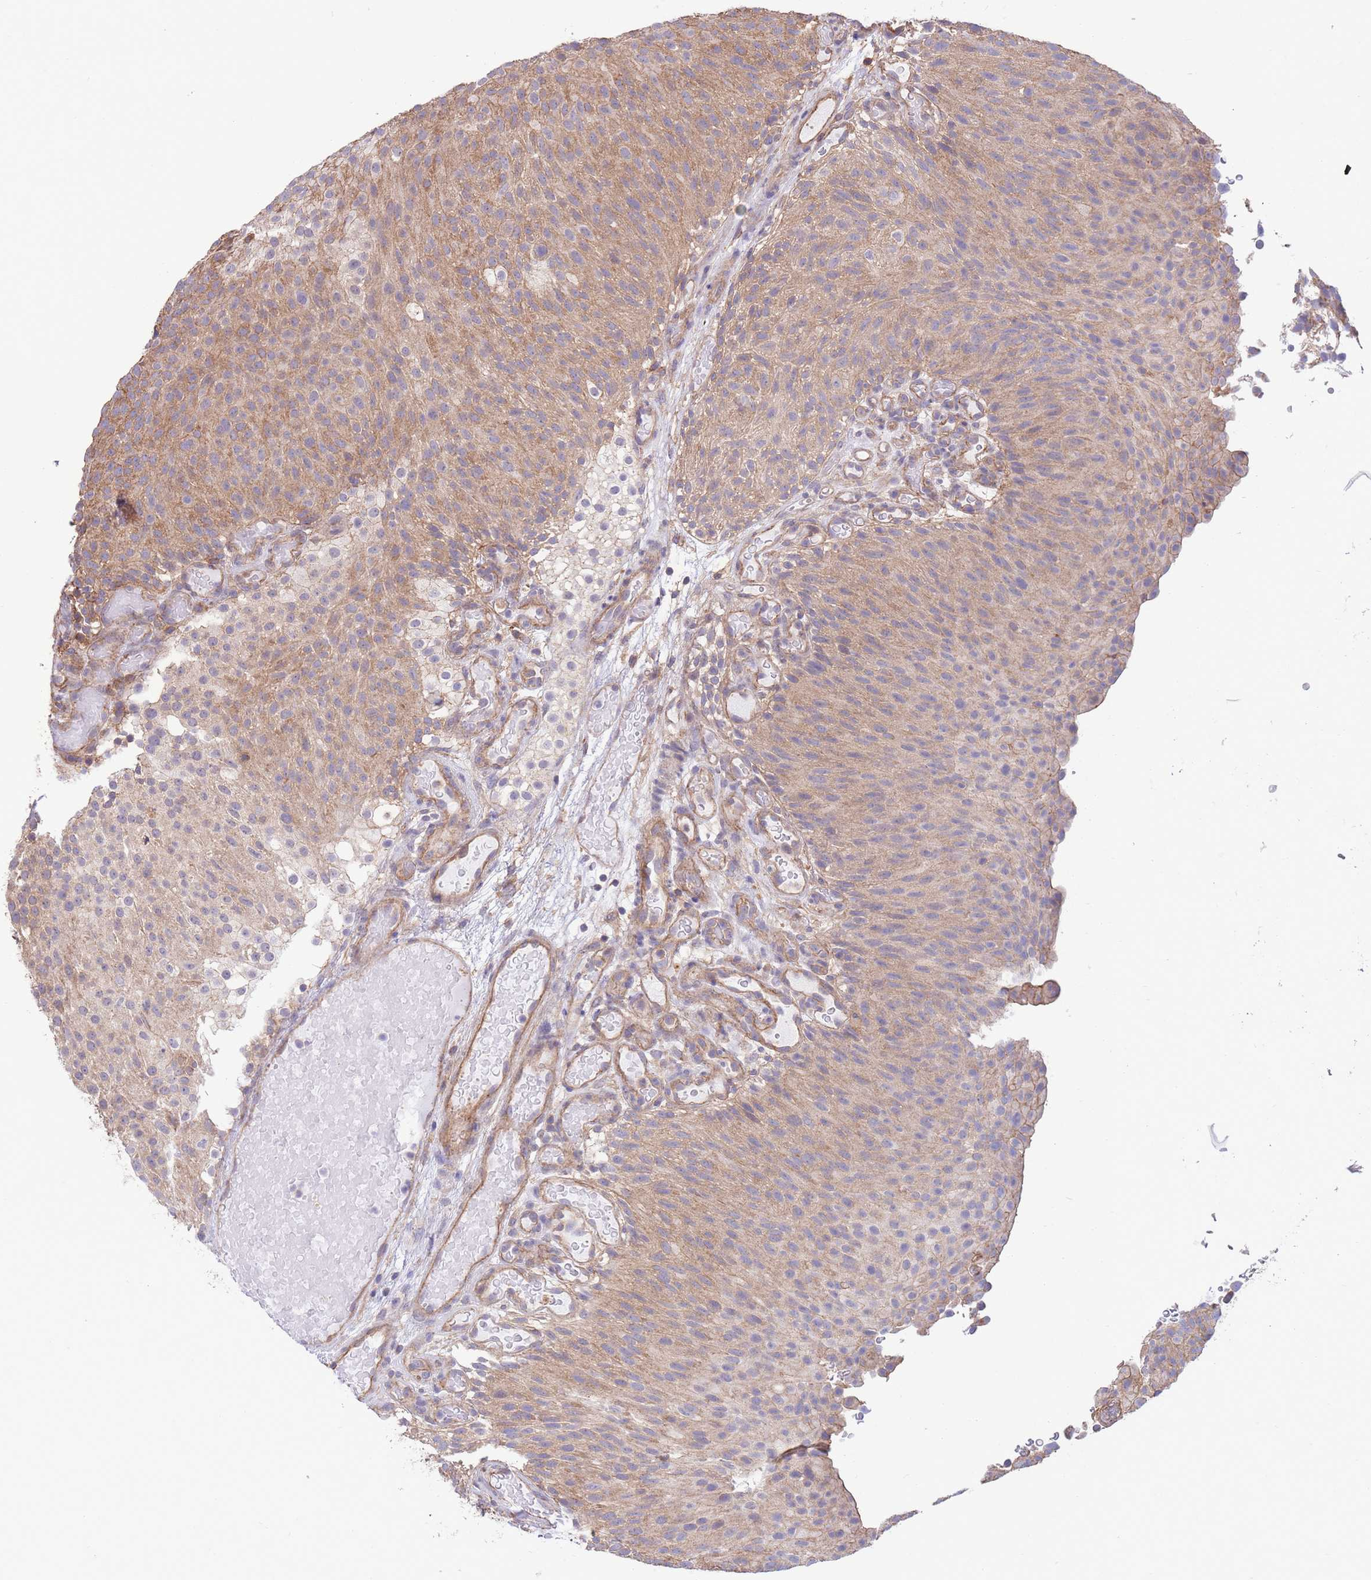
{"staining": {"intensity": "moderate", "quantity": ">75%", "location": "cytoplasmic/membranous"}, "tissue": "urothelial cancer", "cell_type": "Tumor cells", "image_type": "cancer", "snomed": [{"axis": "morphology", "description": "Urothelial carcinoma, Low grade"}, {"axis": "topography", "description": "Urinary bladder"}], "caption": "IHC of human low-grade urothelial carcinoma demonstrates medium levels of moderate cytoplasmic/membranous positivity in about >75% of tumor cells. The protein of interest is stained brown, and the nuclei are stained in blue (DAB IHC with brightfield microscopy, high magnification).", "gene": "LRRN4CL", "patient": {"sex": "male", "age": 78}}